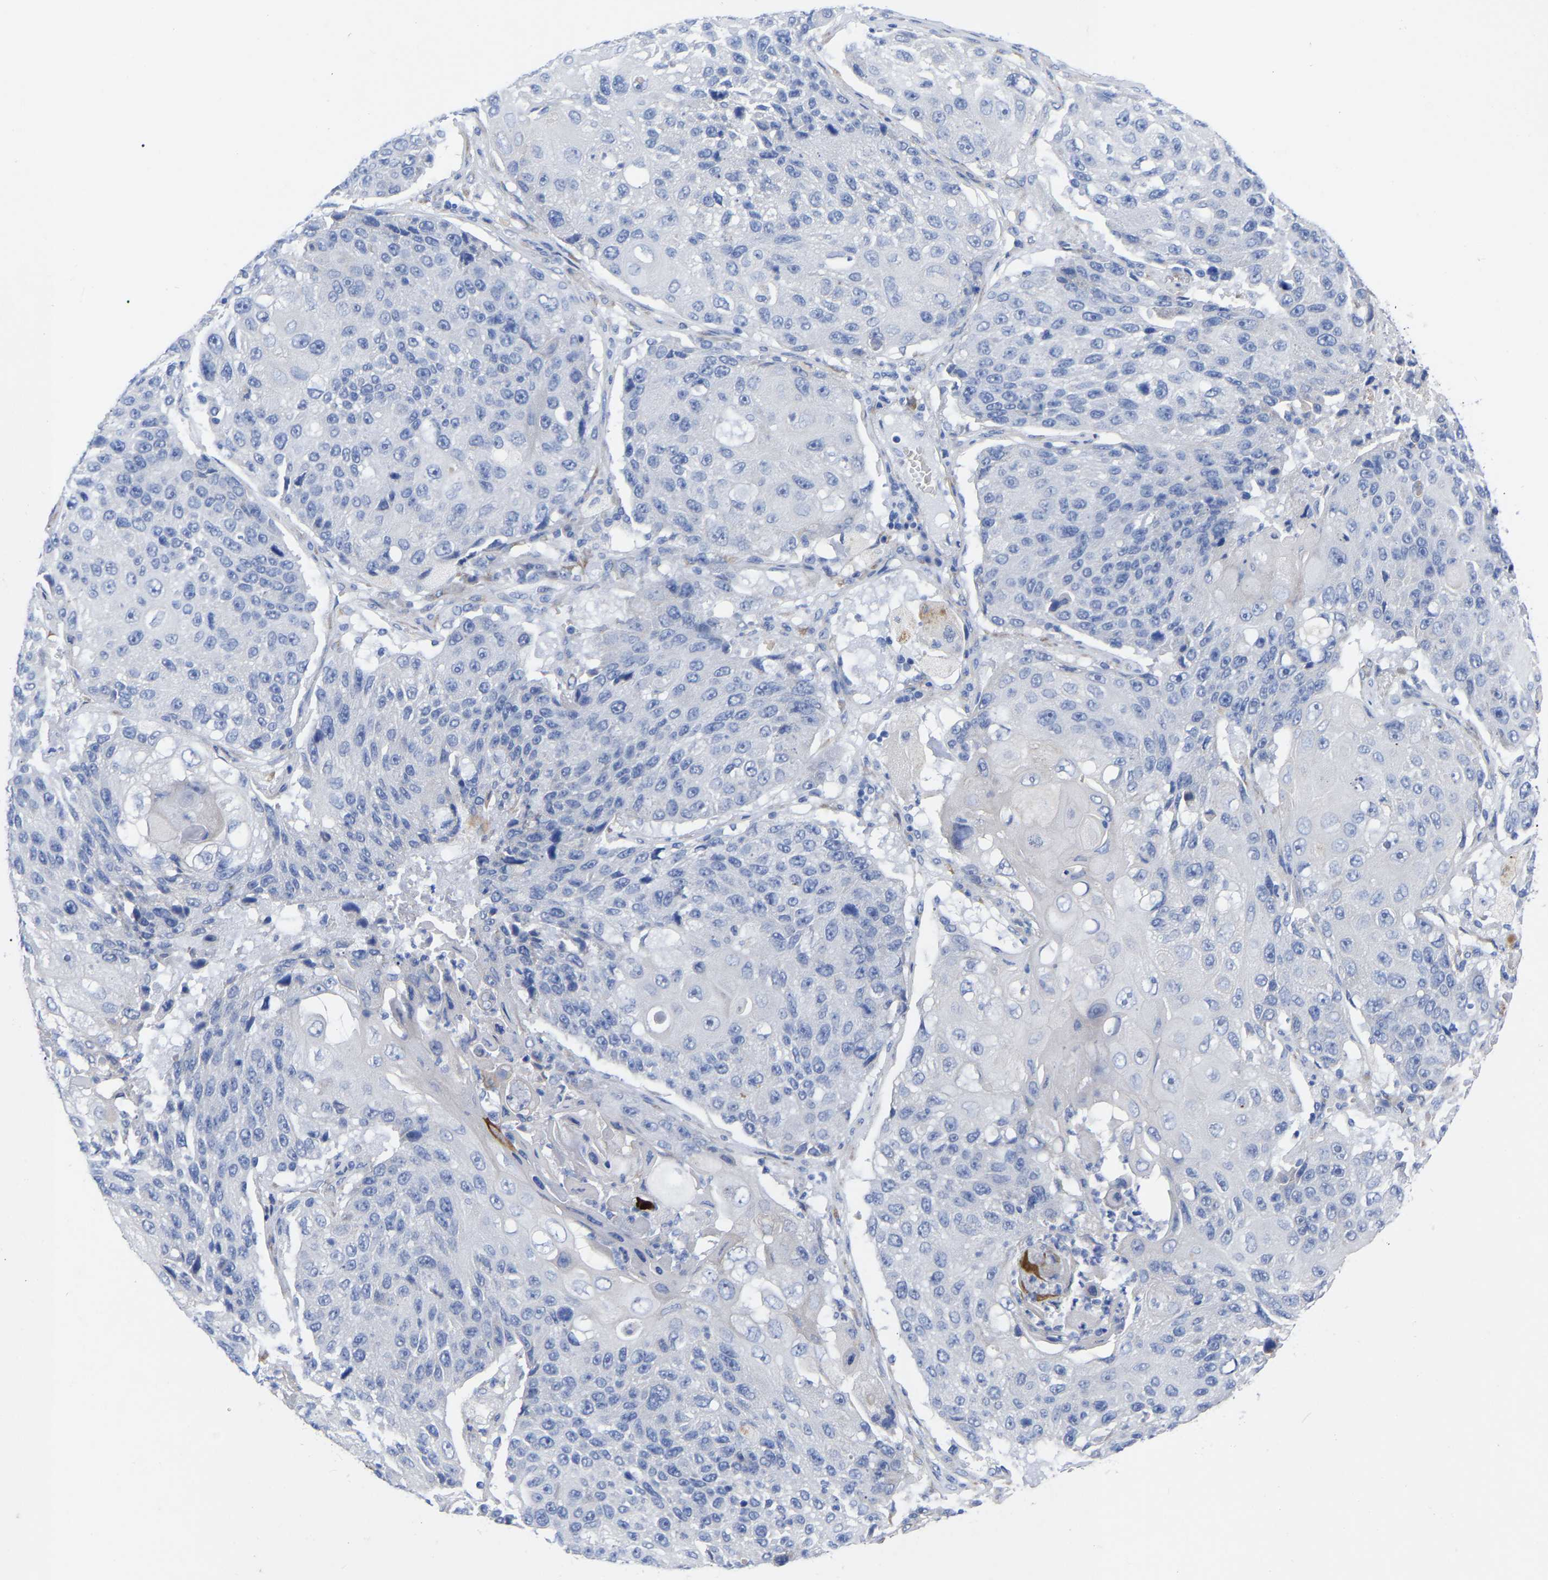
{"staining": {"intensity": "negative", "quantity": "none", "location": "none"}, "tissue": "lung cancer", "cell_type": "Tumor cells", "image_type": "cancer", "snomed": [{"axis": "morphology", "description": "Squamous cell carcinoma, NOS"}, {"axis": "topography", "description": "Lung"}], "caption": "The immunohistochemistry photomicrograph has no significant positivity in tumor cells of lung cancer tissue.", "gene": "GDF3", "patient": {"sex": "male", "age": 61}}